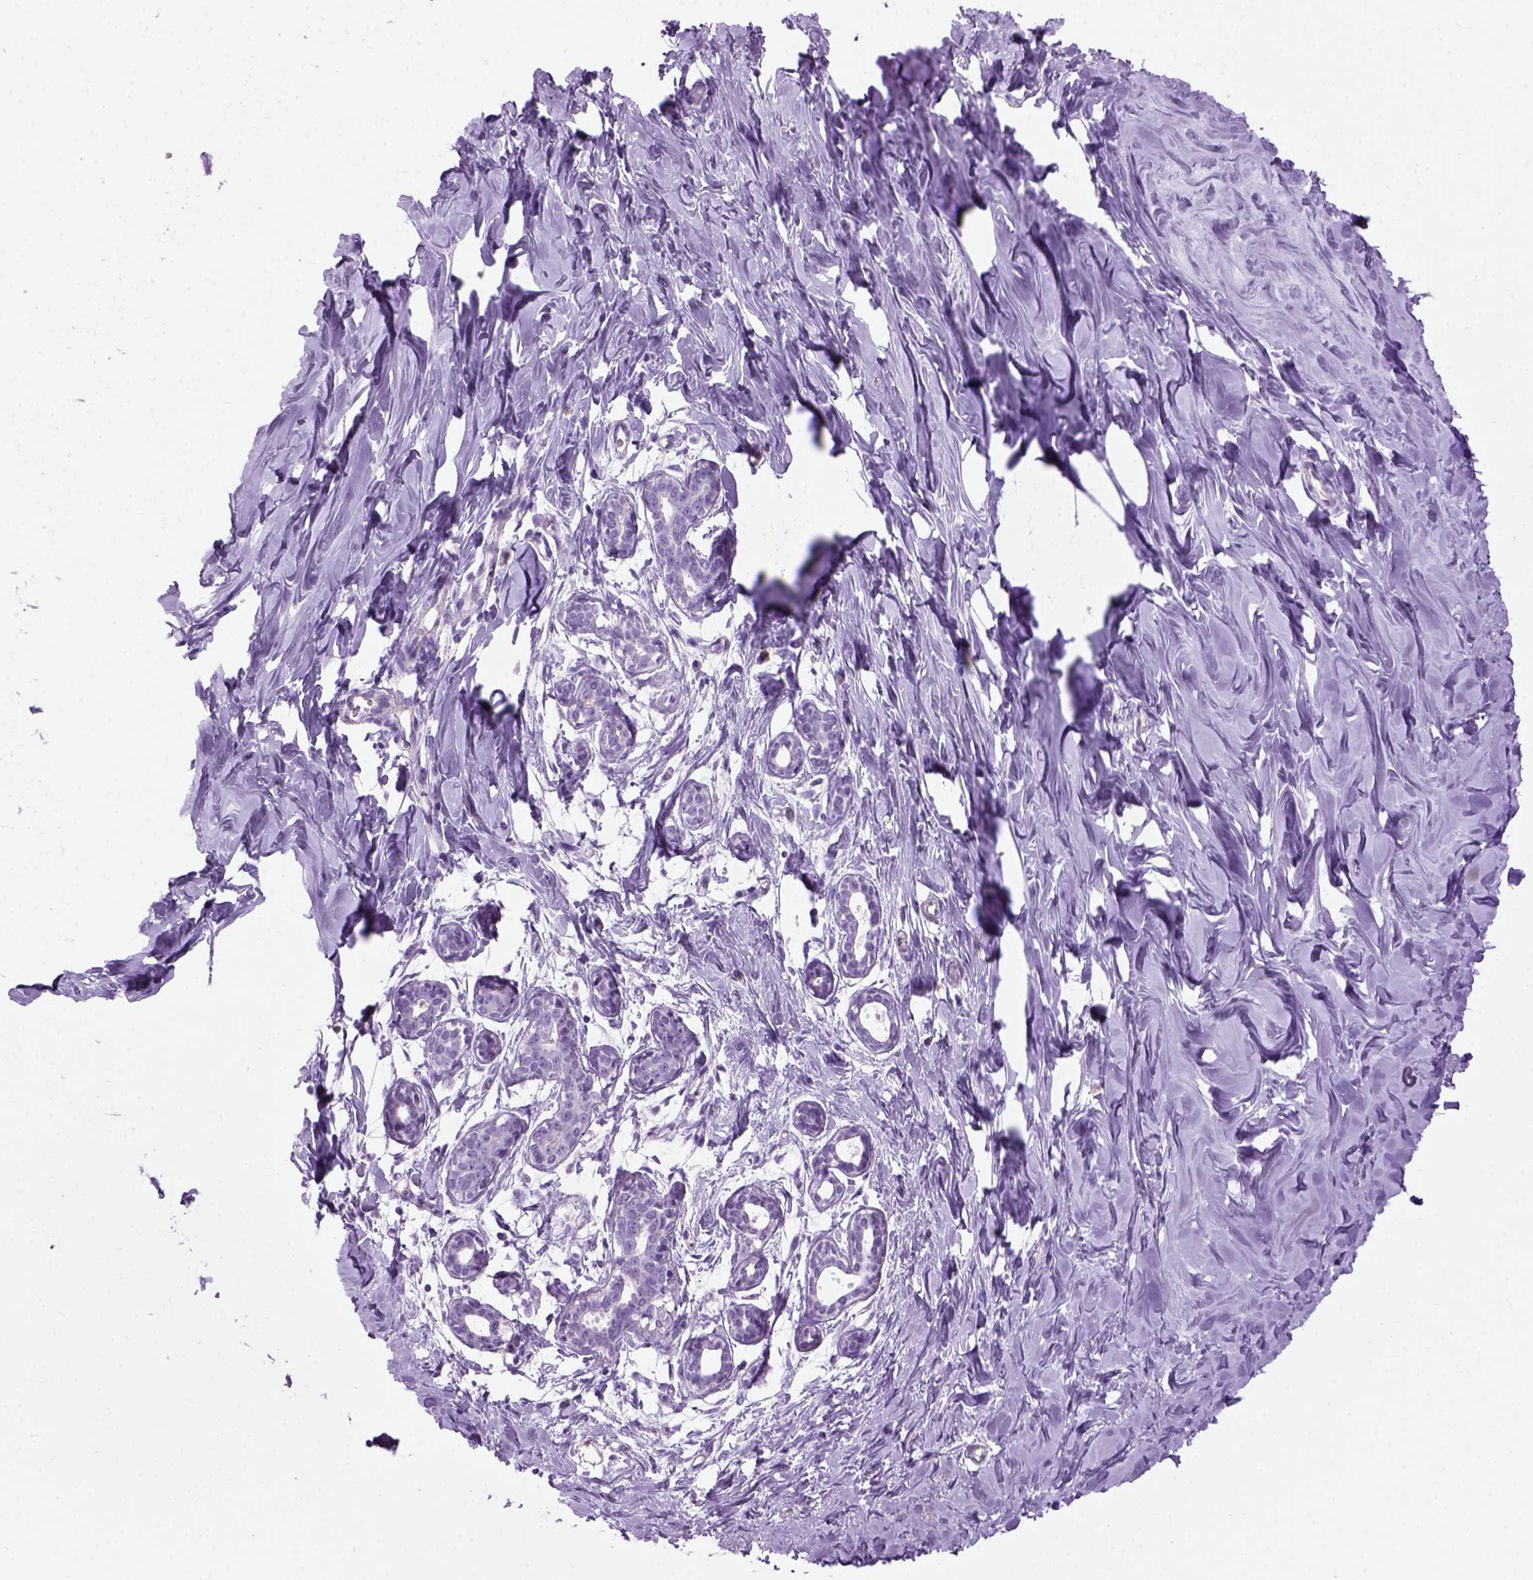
{"staining": {"intensity": "negative", "quantity": "none", "location": "none"}, "tissue": "breast", "cell_type": "Adipocytes", "image_type": "normal", "snomed": [{"axis": "morphology", "description": "Normal tissue, NOS"}, {"axis": "topography", "description": "Breast"}], "caption": "Protein analysis of unremarkable breast demonstrates no significant expression in adipocytes.", "gene": "GABRB2", "patient": {"sex": "female", "age": 27}}